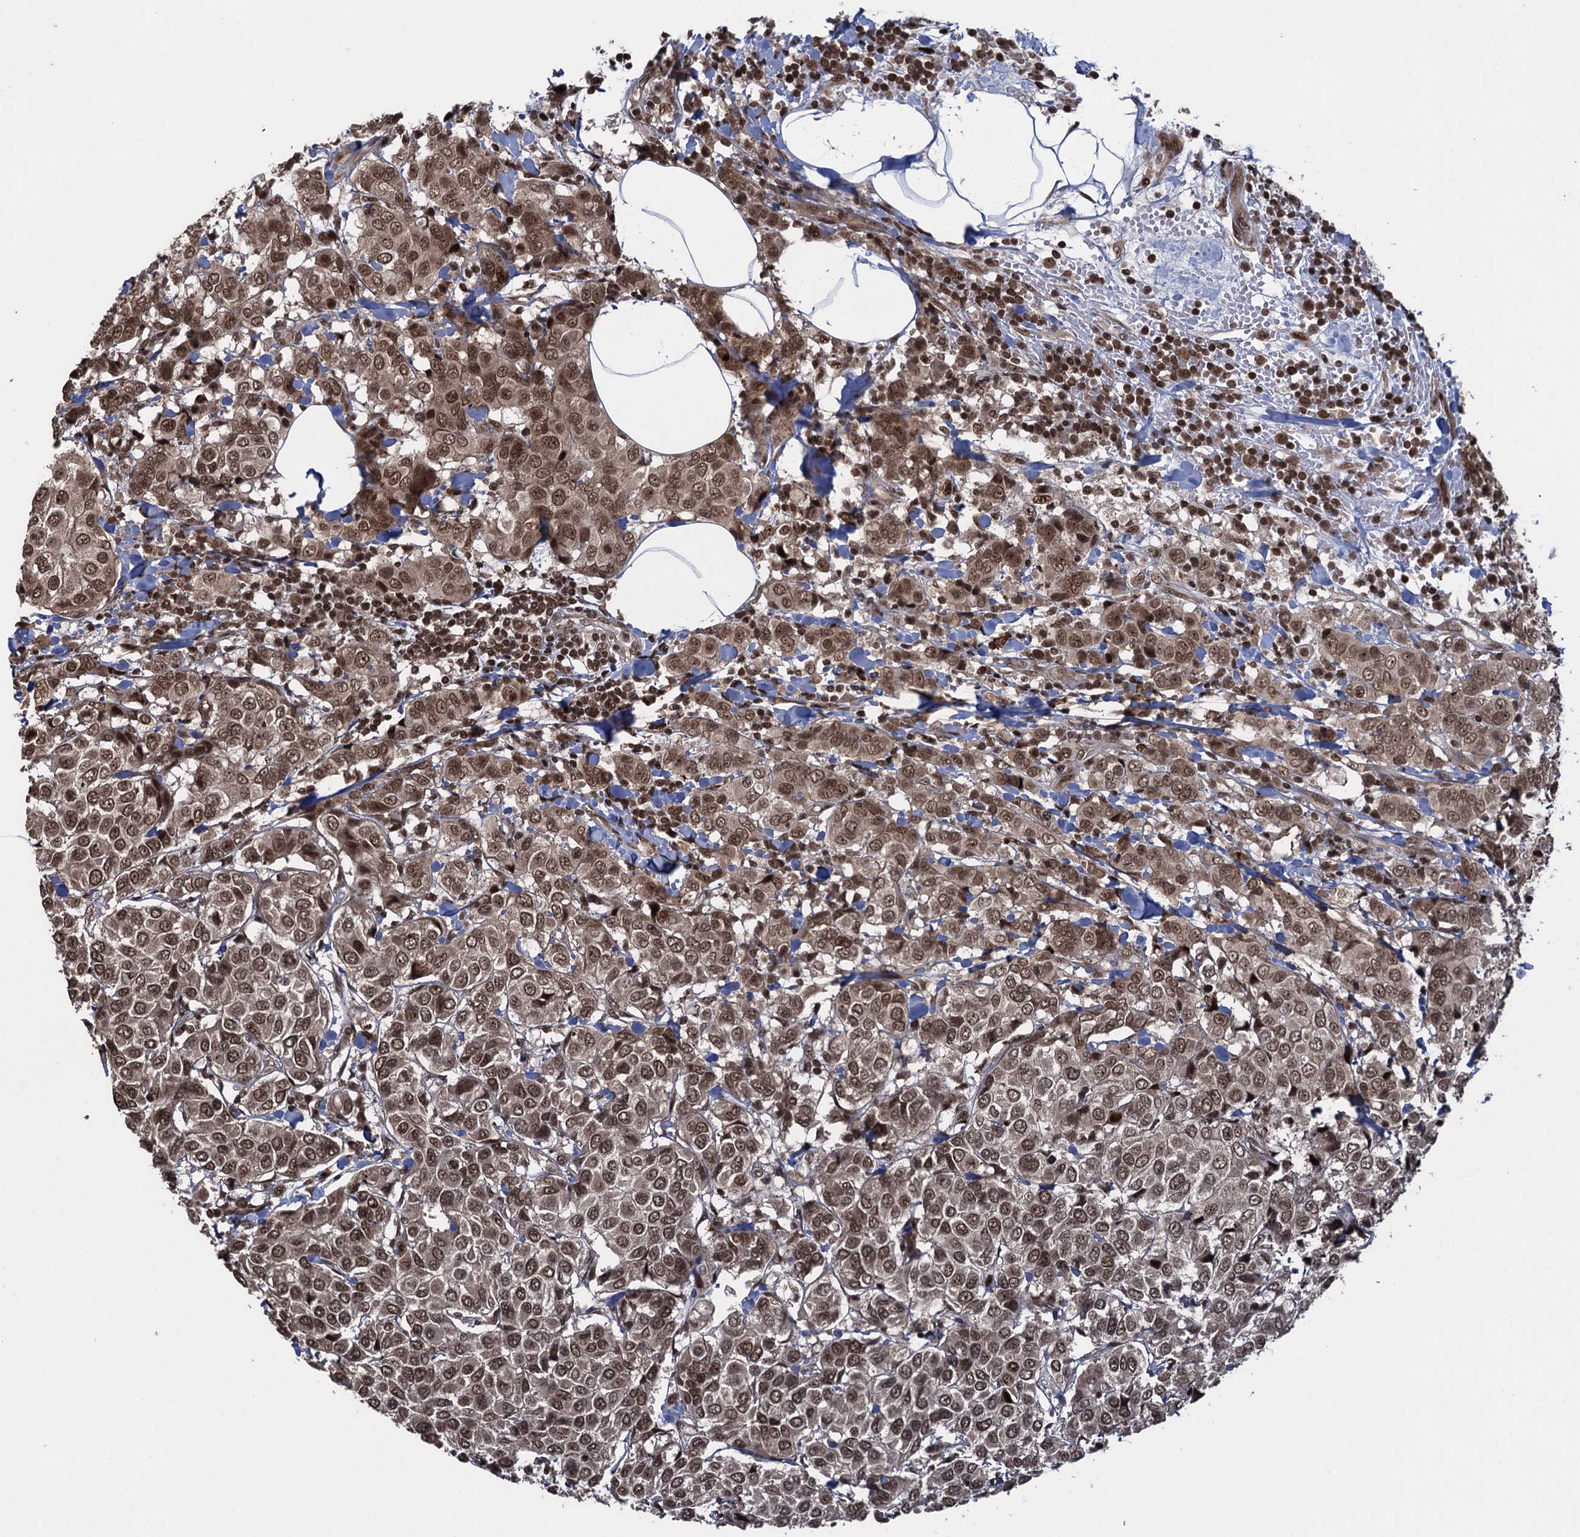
{"staining": {"intensity": "strong", "quantity": ">75%", "location": "cytoplasmic/membranous,nuclear"}, "tissue": "breast cancer", "cell_type": "Tumor cells", "image_type": "cancer", "snomed": [{"axis": "morphology", "description": "Duct carcinoma"}, {"axis": "topography", "description": "Breast"}], "caption": "High-magnification brightfield microscopy of breast cancer (intraductal carcinoma) stained with DAB (brown) and counterstained with hematoxylin (blue). tumor cells exhibit strong cytoplasmic/membranous and nuclear positivity is appreciated in about>75% of cells.", "gene": "ZNF169", "patient": {"sex": "female", "age": 55}}